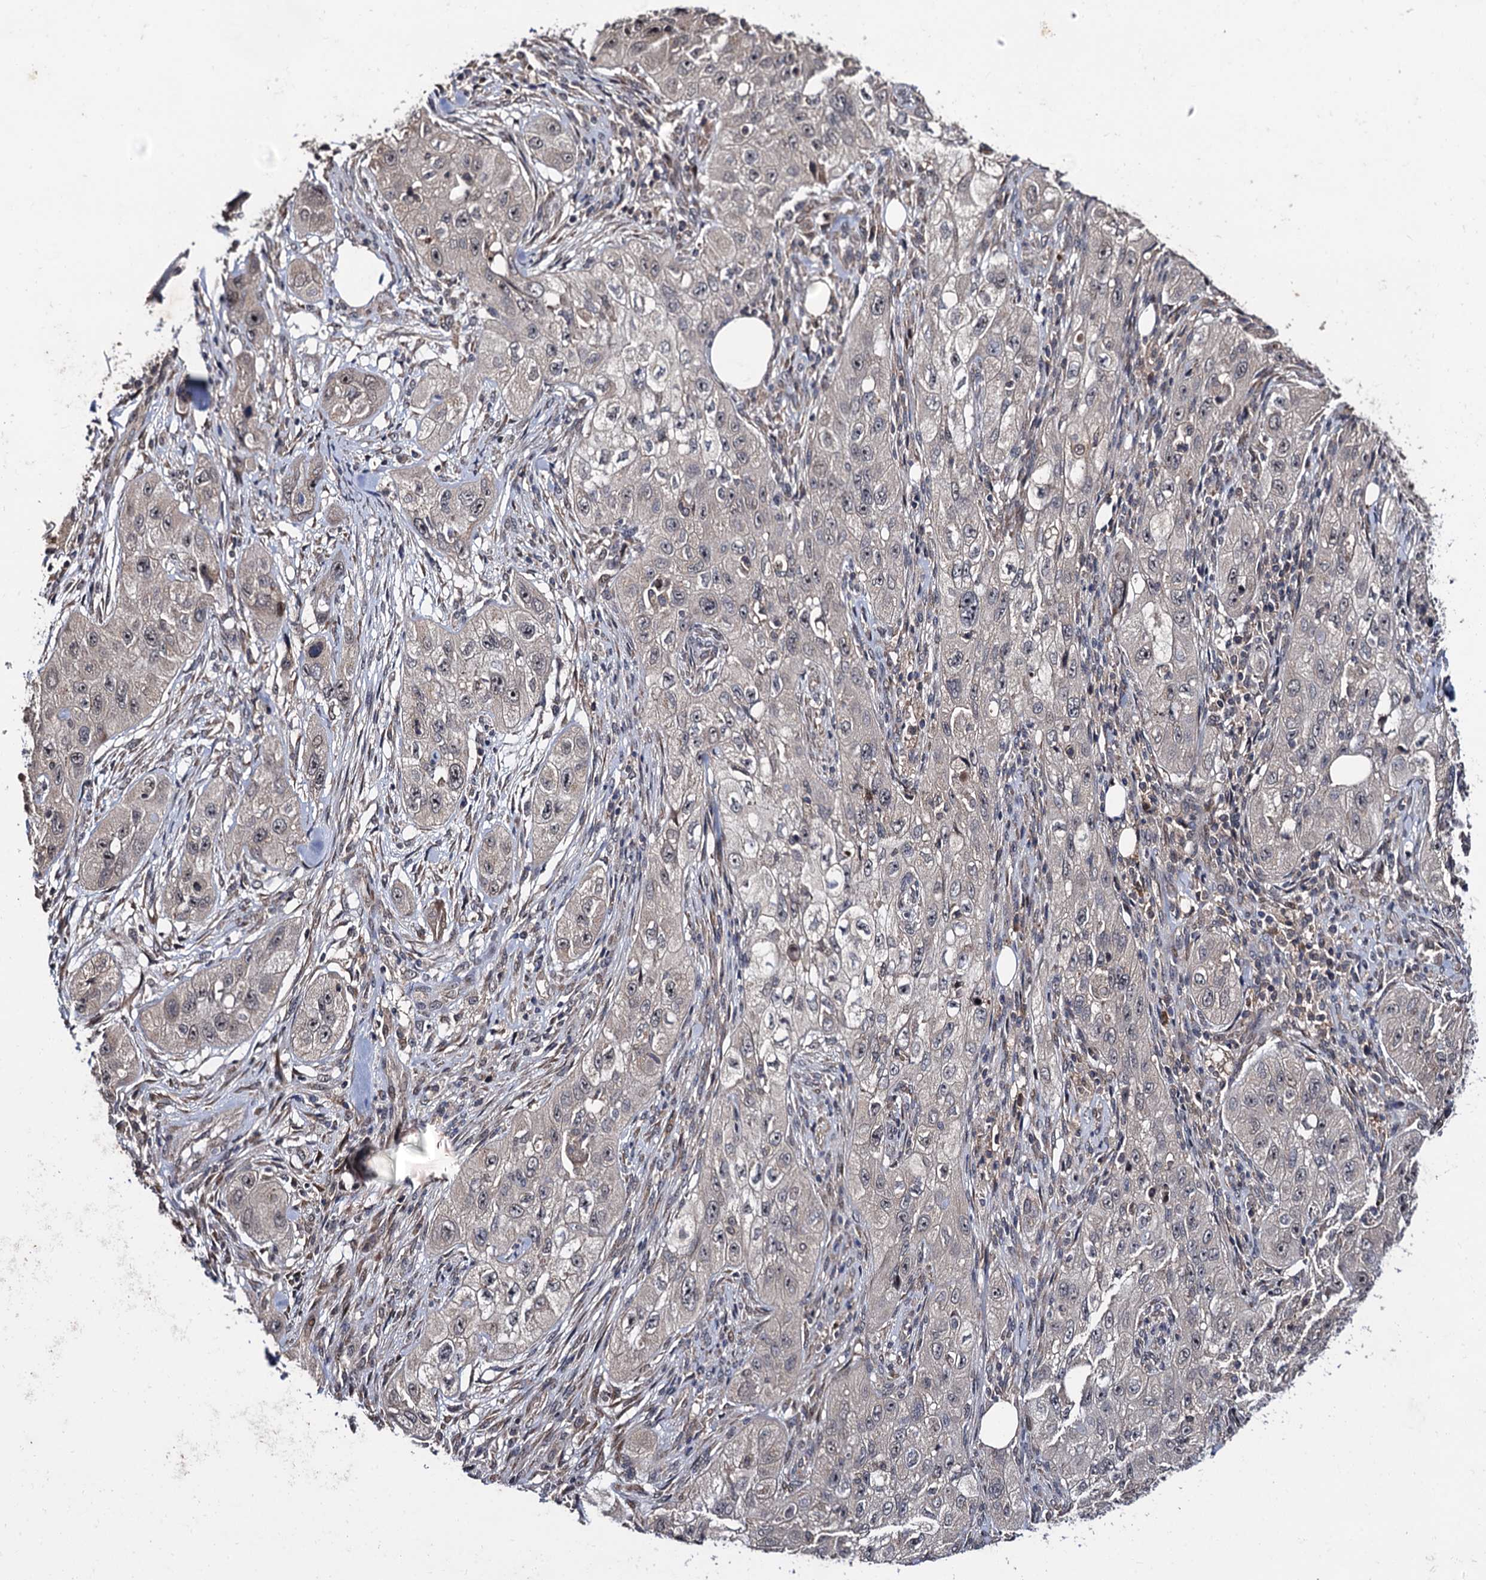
{"staining": {"intensity": "weak", "quantity": "<25%", "location": "nuclear"}, "tissue": "skin cancer", "cell_type": "Tumor cells", "image_type": "cancer", "snomed": [{"axis": "morphology", "description": "Squamous cell carcinoma, NOS"}, {"axis": "topography", "description": "Skin"}, {"axis": "topography", "description": "Subcutis"}], "caption": "Skin cancer was stained to show a protein in brown. There is no significant staining in tumor cells. (Immunohistochemistry (ihc), brightfield microscopy, high magnification).", "gene": "LRRC63", "patient": {"sex": "male", "age": 73}}